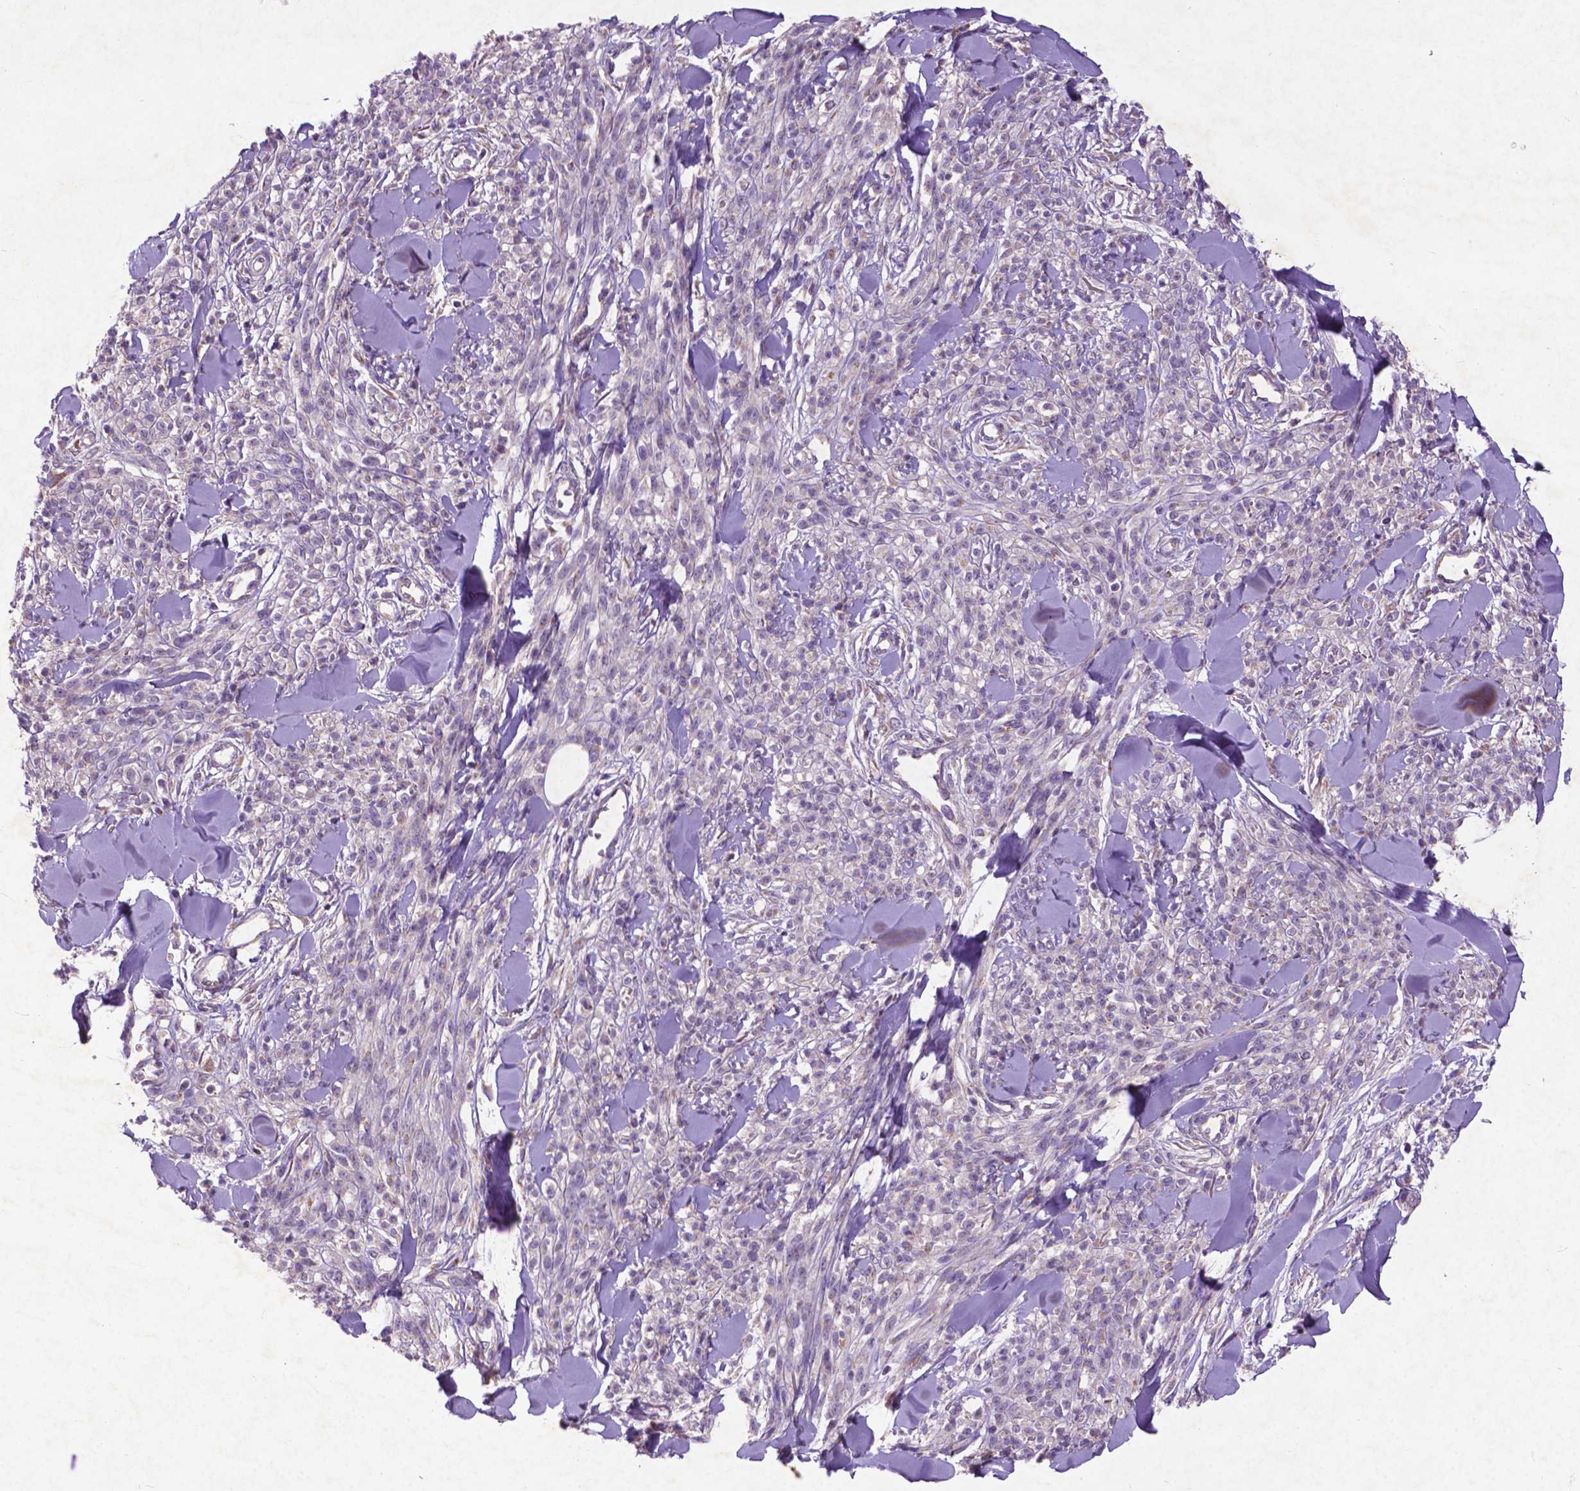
{"staining": {"intensity": "weak", "quantity": "25%-75%", "location": "cytoplasmic/membranous"}, "tissue": "melanoma", "cell_type": "Tumor cells", "image_type": "cancer", "snomed": [{"axis": "morphology", "description": "Malignant melanoma, NOS"}, {"axis": "topography", "description": "Skin"}, {"axis": "topography", "description": "Skin of trunk"}], "caption": "Melanoma stained for a protein reveals weak cytoplasmic/membranous positivity in tumor cells.", "gene": "ATG4D", "patient": {"sex": "male", "age": 74}}